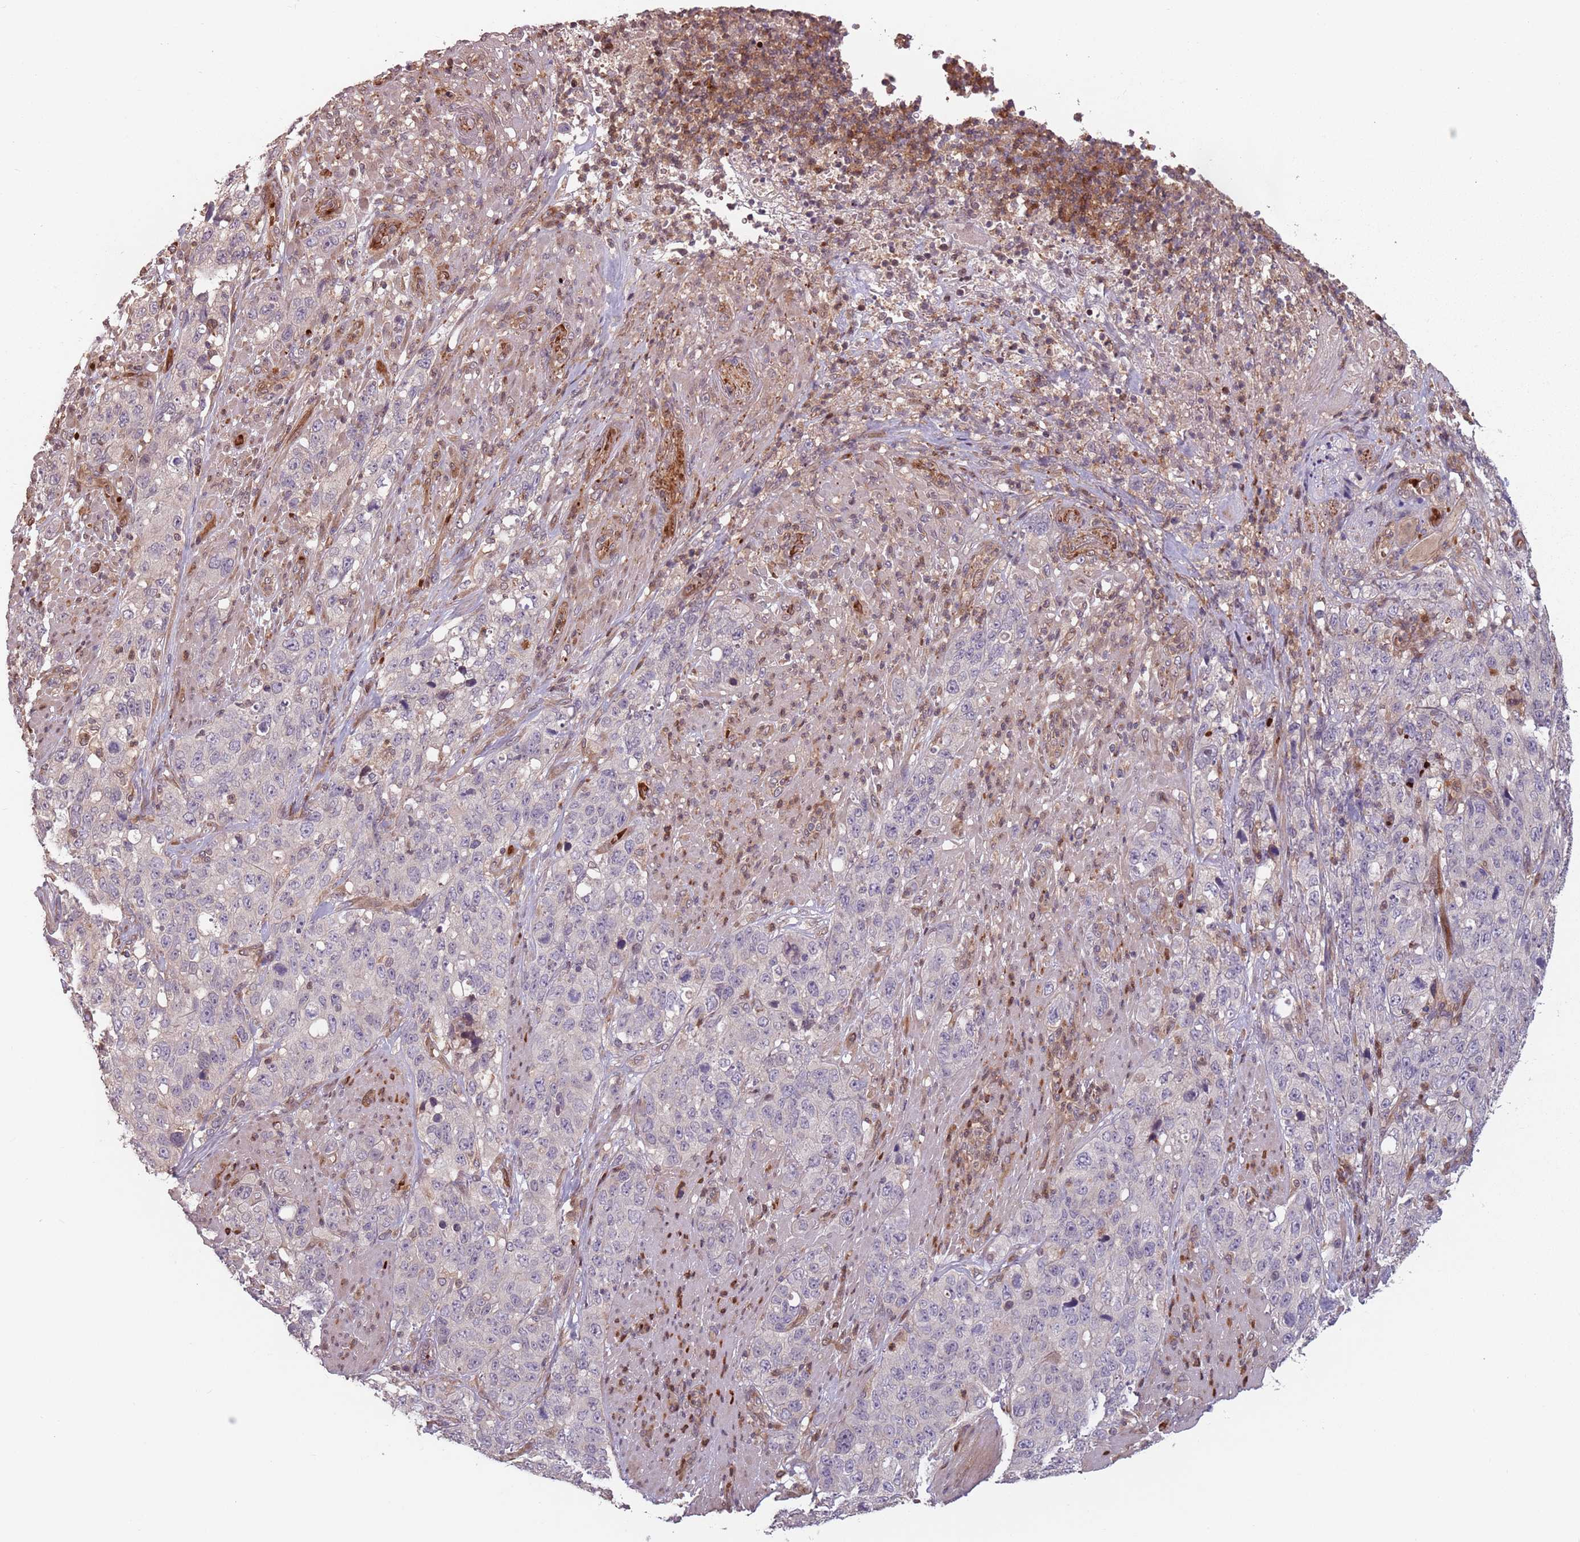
{"staining": {"intensity": "negative", "quantity": "none", "location": "none"}, "tissue": "stomach cancer", "cell_type": "Tumor cells", "image_type": "cancer", "snomed": [{"axis": "morphology", "description": "Adenocarcinoma, NOS"}, {"axis": "topography", "description": "Stomach"}], "caption": "This is a photomicrograph of immunohistochemistry (IHC) staining of stomach adenocarcinoma, which shows no staining in tumor cells.", "gene": "GPR180", "patient": {"sex": "male", "age": 48}}